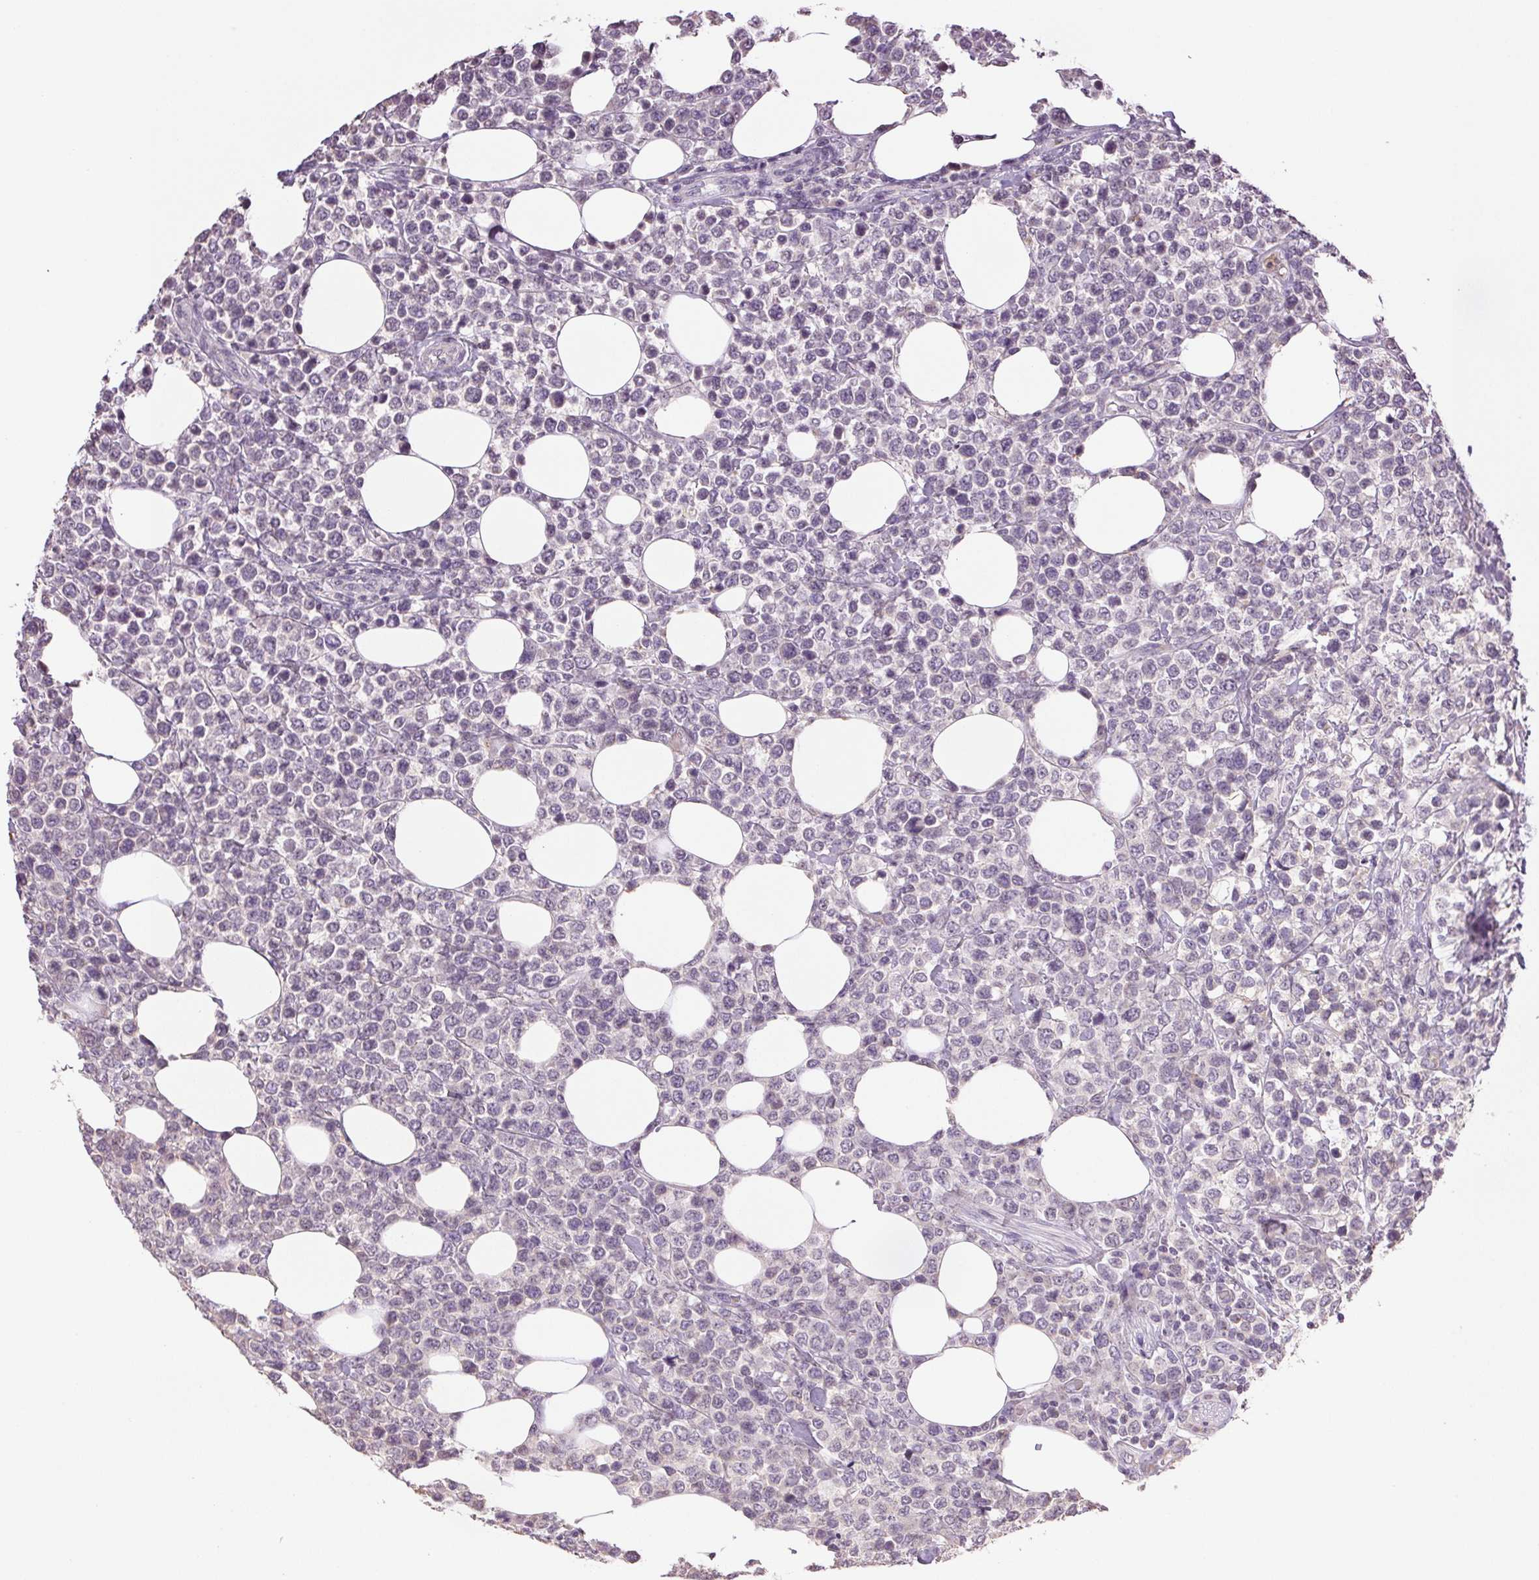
{"staining": {"intensity": "negative", "quantity": "none", "location": "none"}, "tissue": "lymphoma", "cell_type": "Tumor cells", "image_type": "cancer", "snomed": [{"axis": "morphology", "description": "Malignant lymphoma, non-Hodgkin's type, High grade"}, {"axis": "topography", "description": "Soft tissue"}], "caption": "This is a histopathology image of IHC staining of high-grade malignant lymphoma, non-Hodgkin's type, which shows no positivity in tumor cells.", "gene": "TMEM253", "patient": {"sex": "female", "age": 56}}